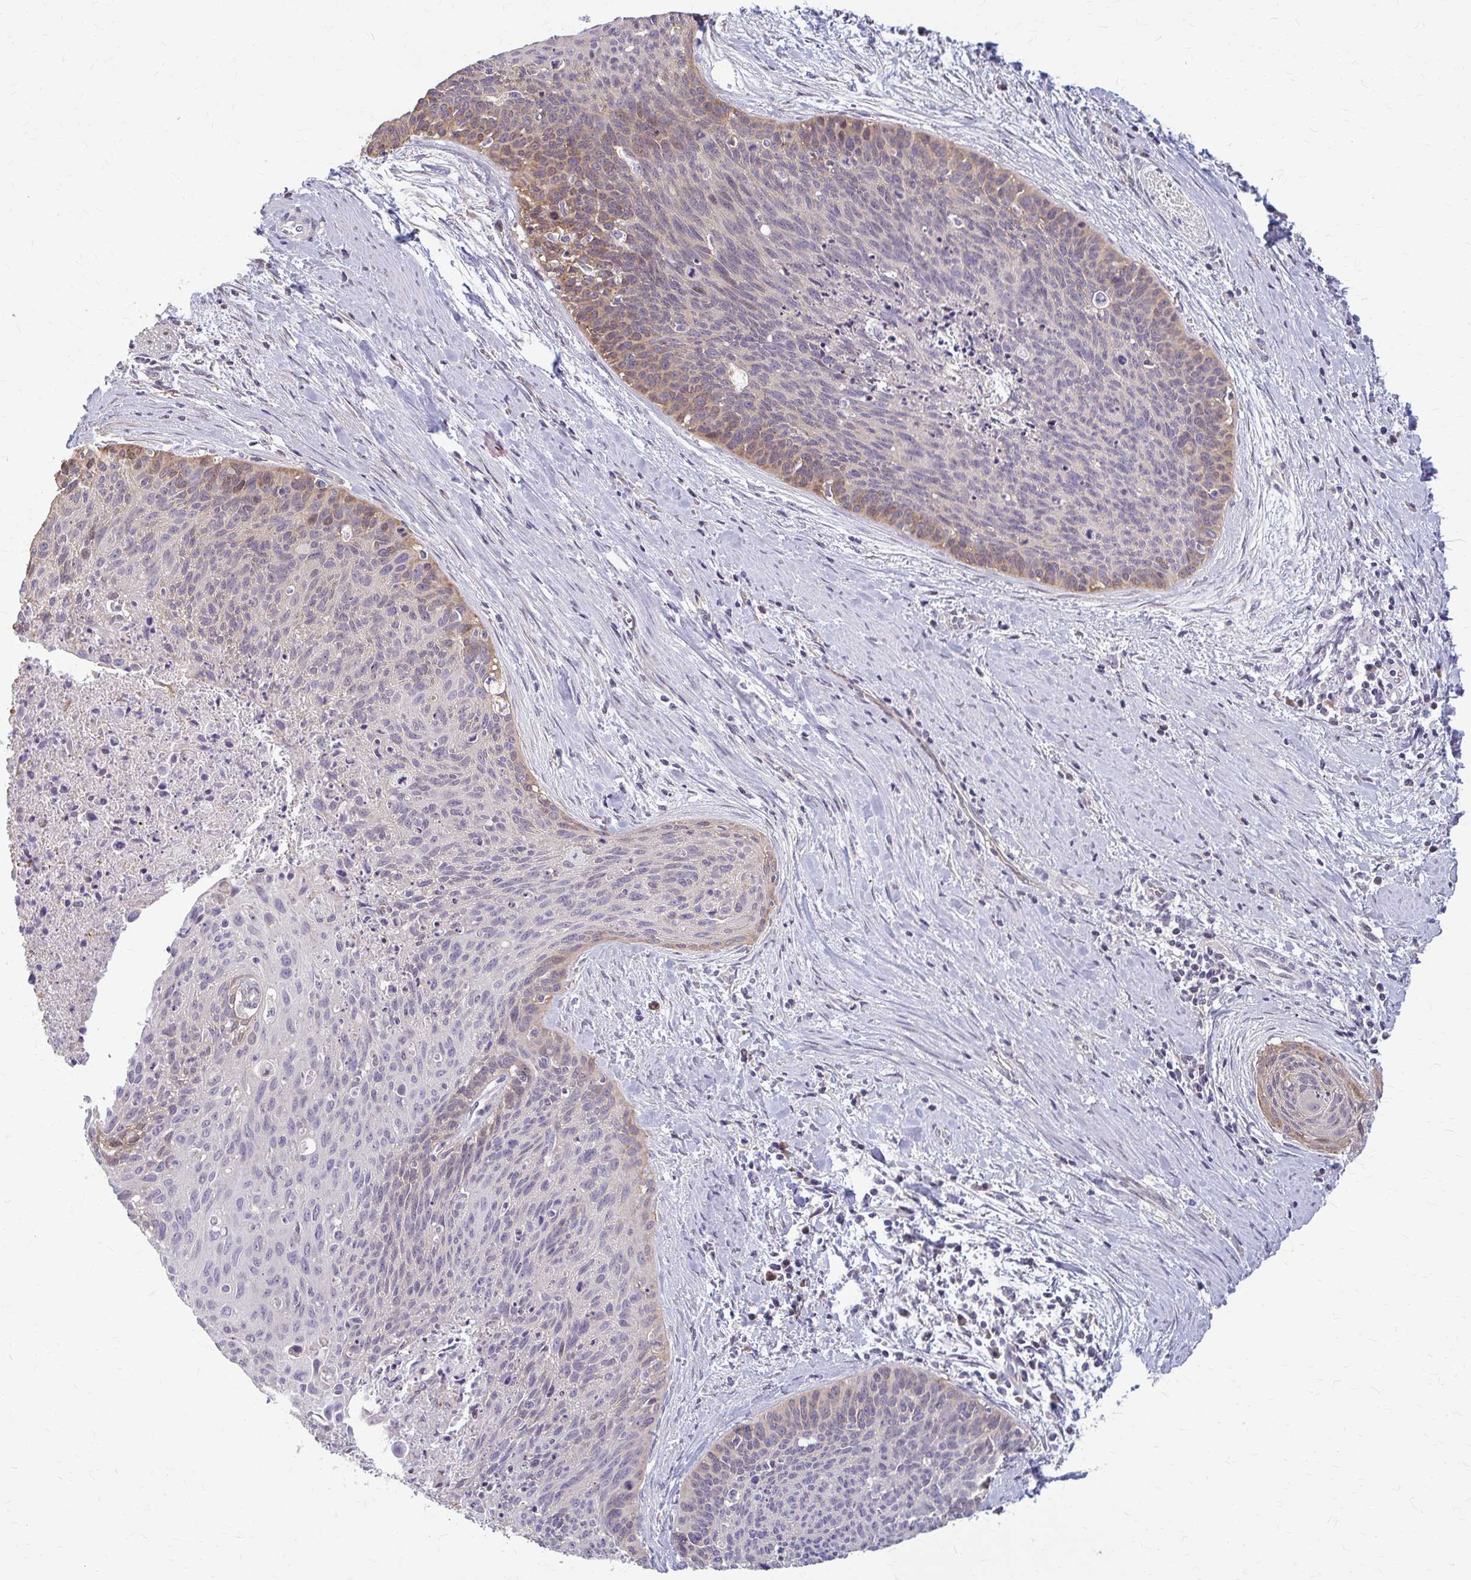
{"staining": {"intensity": "moderate", "quantity": "<25%", "location": "cytoplasmic/membranous"}, "tissue": "cervical cancer", "cell_type": "Tumor cells", "image_type": "cancer", "snomed": [{"axis": "morphology", "description": "Squamous cell carcinoma, NOS"}, {"axis": "topography", "description": "Cervix"}], "caption": "High-magnification brightfield microscopy of cervical cancer stained with DAB (brown) and counterstained with hematoxylin (blue). tumor cells exhibit moderate cytoplasmic/membranous staining is seen in about<25% of cells. The staining was performed using DAB (3,3'-diaminobenzidine) to visualize the protein expression in brown, while the nuclei were stained in blue with hematoxylin (Magnification: 20x).", "gene": "ZNF34", "patient": {"sex": "female", "age": 55}}